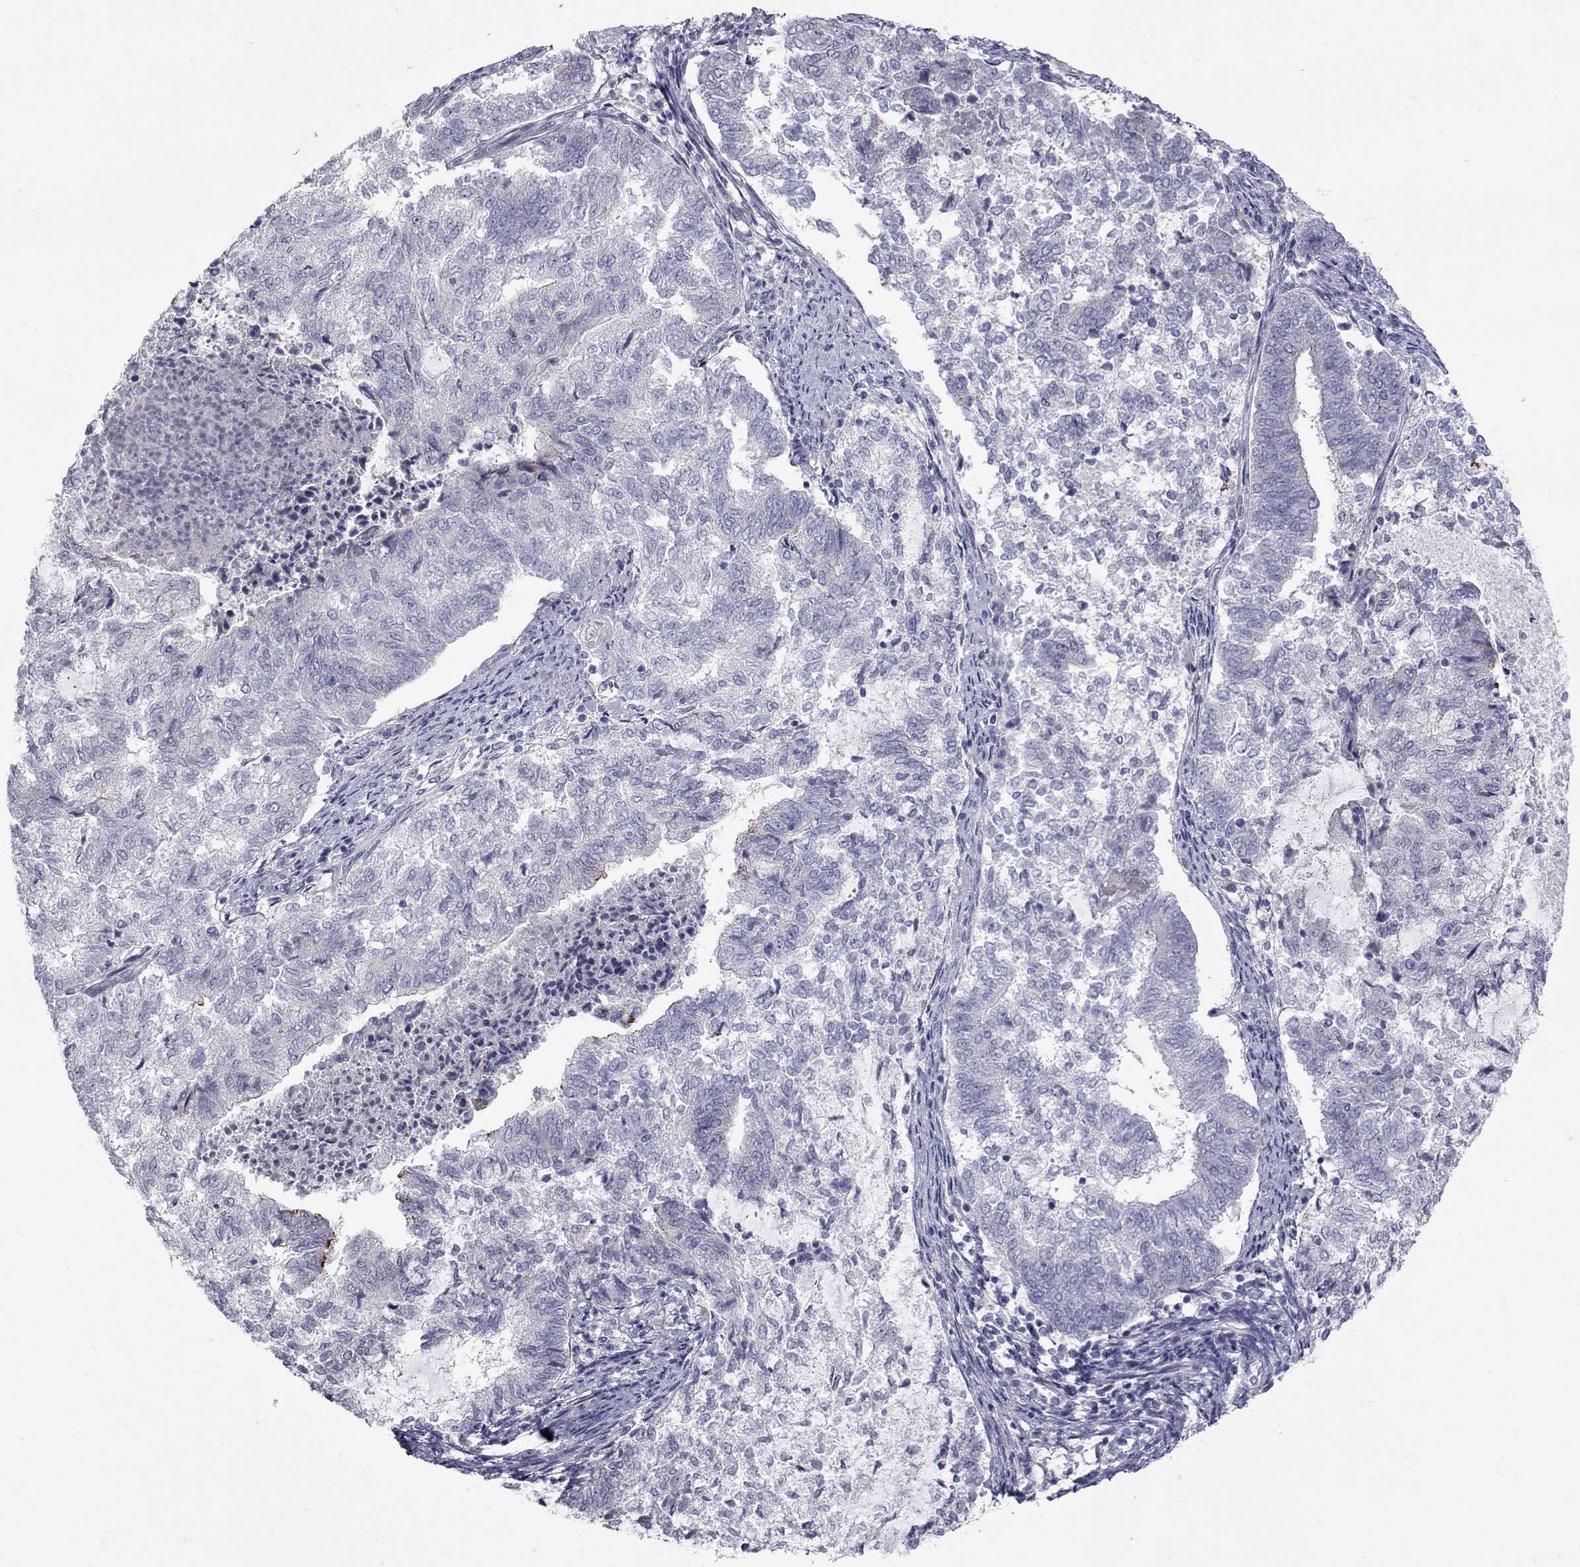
{"staining": {"intensity": "negative", "quantity": "none", "location": "none"}, "tissue": "endometrial cancer", "cell_type": "Tumor cells", "image_type": "cancer", "snomed": [{"axis": "morphology", "description": "Adenocarcinoma, NOS"}, {"axis": "topography", "description": "Endometrium"}], "caption": "A micrograph of human endometrial cancer is negative for staining in tumor cells.", "gene": "NRARP", "patient": {"sex": "female", "age": 65}}